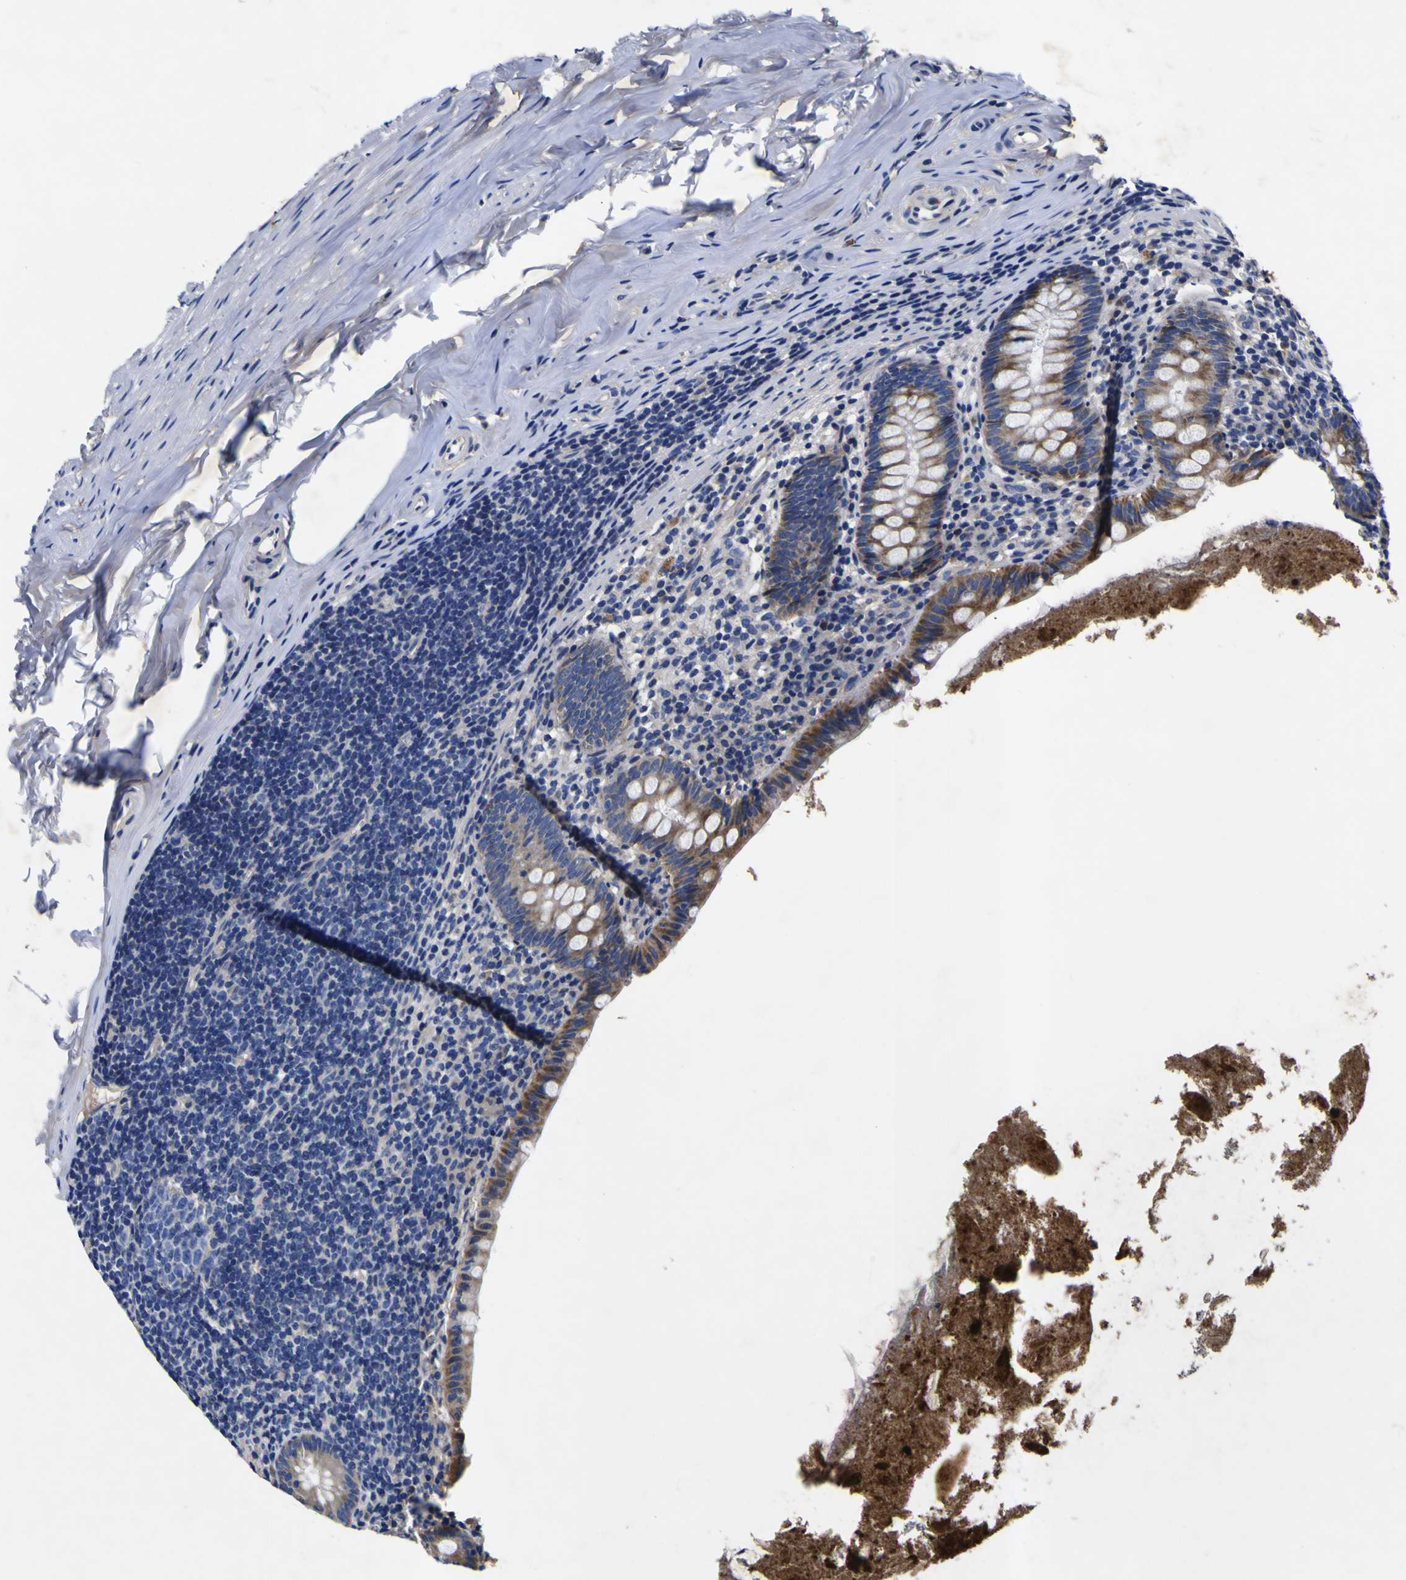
{"staining": {"intensity": "moderate", "quantity": "25%-75%", "location": "cytoplasmic/membranous"}, "tissue": "appendix", "cell_type": "Glandular cells", "image_type": "normal", "snomed": [{"axis": "morphology", "description": "Normal tissue, NOS"}, {"axis": "topography", "description": "Appendix"}], "caption": "Immunohistochemistry (IHC) micrograph of benign appendix stained for a protein (brown), which demonstrates medium levels of moderate cytoplasmic/membranous expression in approximately 25%-75% of glandular cells.", "gene": "VASN", "patient": {"sex": "male", "age": 52}}